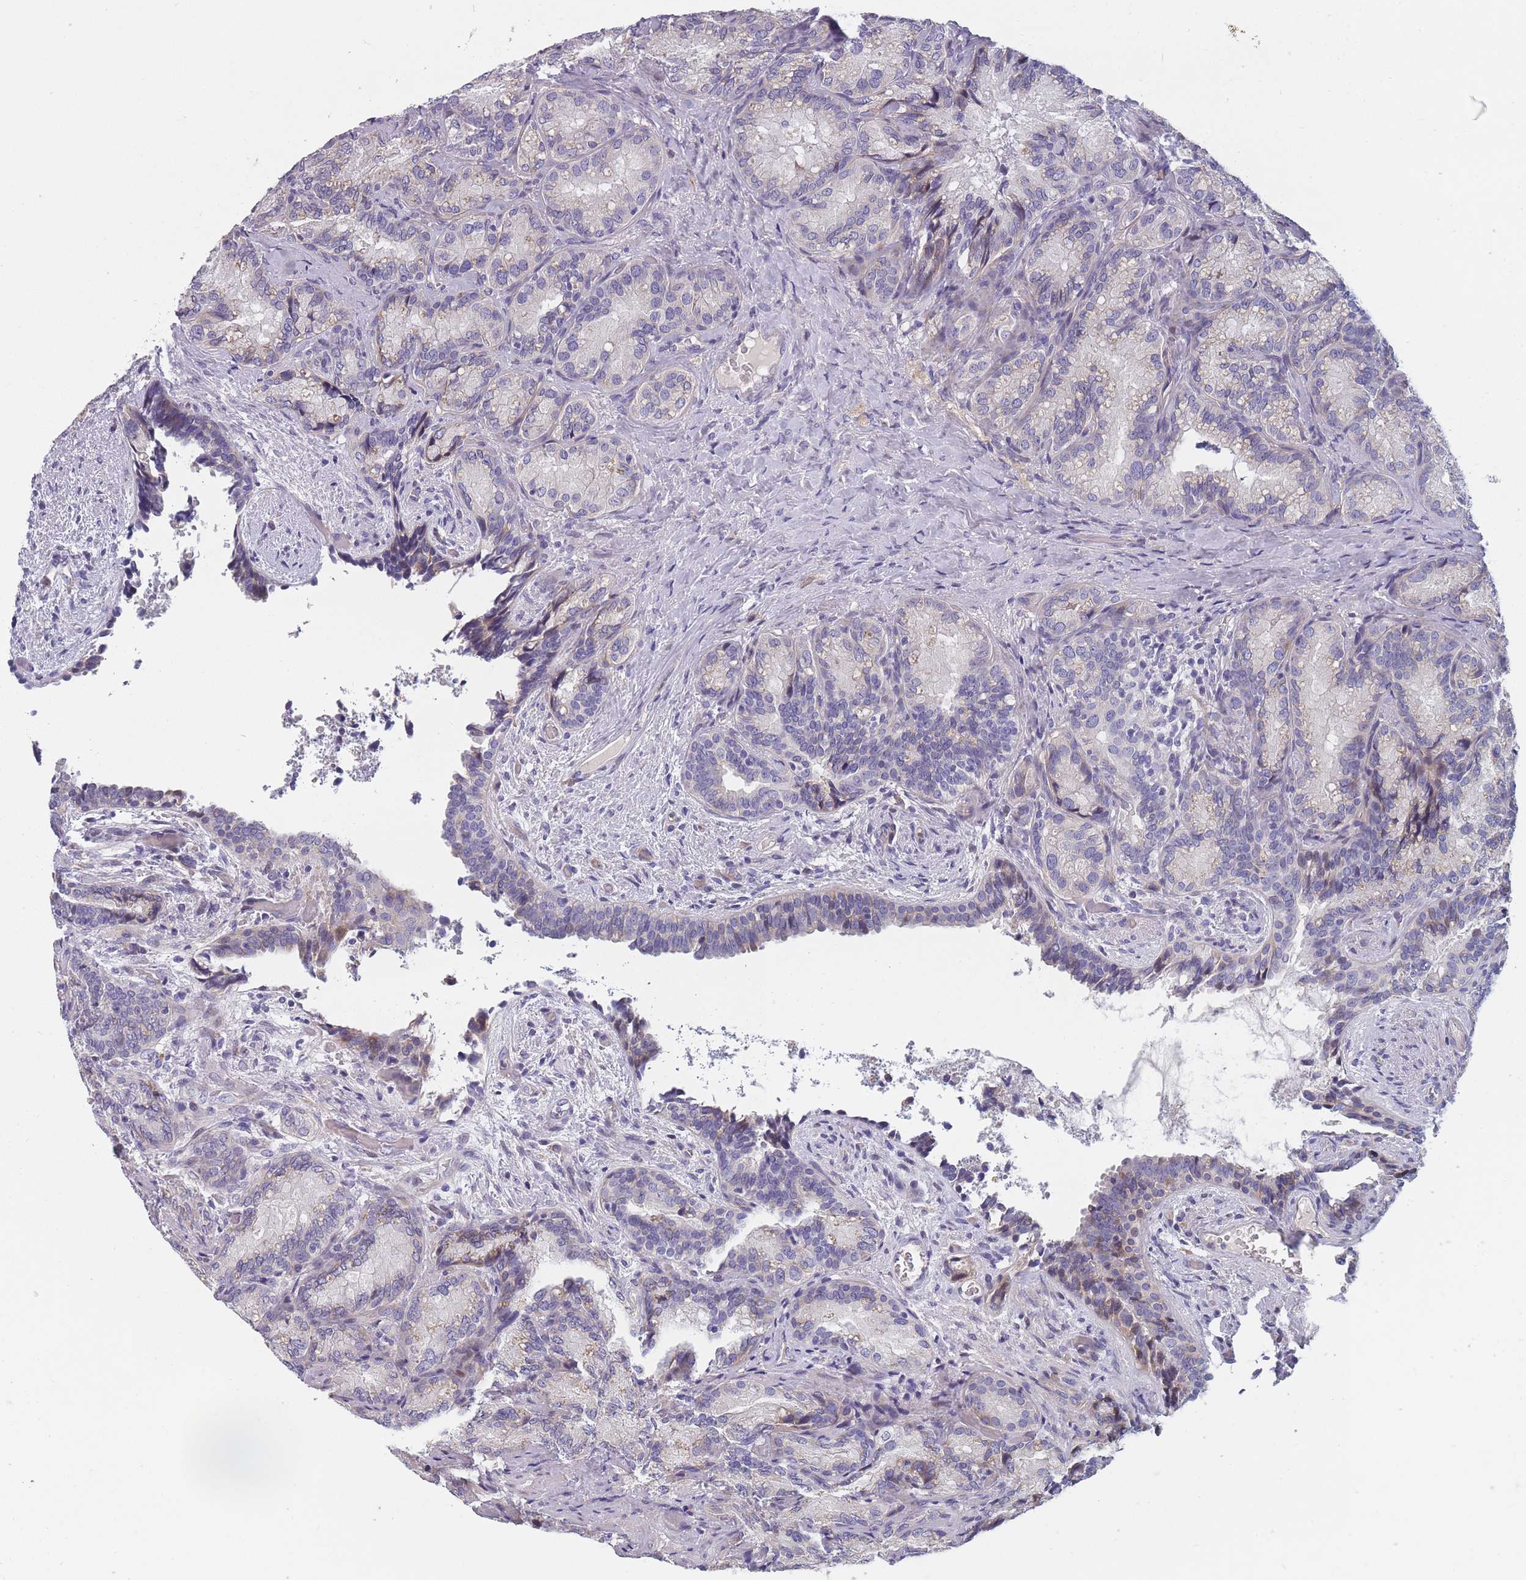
{"staining": {"intensity": "moderate", "quantity": "<25%", "location": "cytoplasmic/membranous"}, "tissue": "seminal vesicle", "cell_type": "Glandular cells", "image_type": "normal", "snomed": [{"axis": "morphology", "description": "Normal tissue, NOS"}, {"axis": "topography", "description": "Seminal veicle"}], "caption": "Immunohistochemistry micrograph of benign seminal vesicle: human seminal vesicle stained using IHC shows low levels of moderate protein expression localized specifically in the cytoplasmic/membranous of glandular cells, appearing as a cytoplasmic/membranous brown color.", "gene": "FAM83F", "patient": {"sex": "male", "age": 58}}